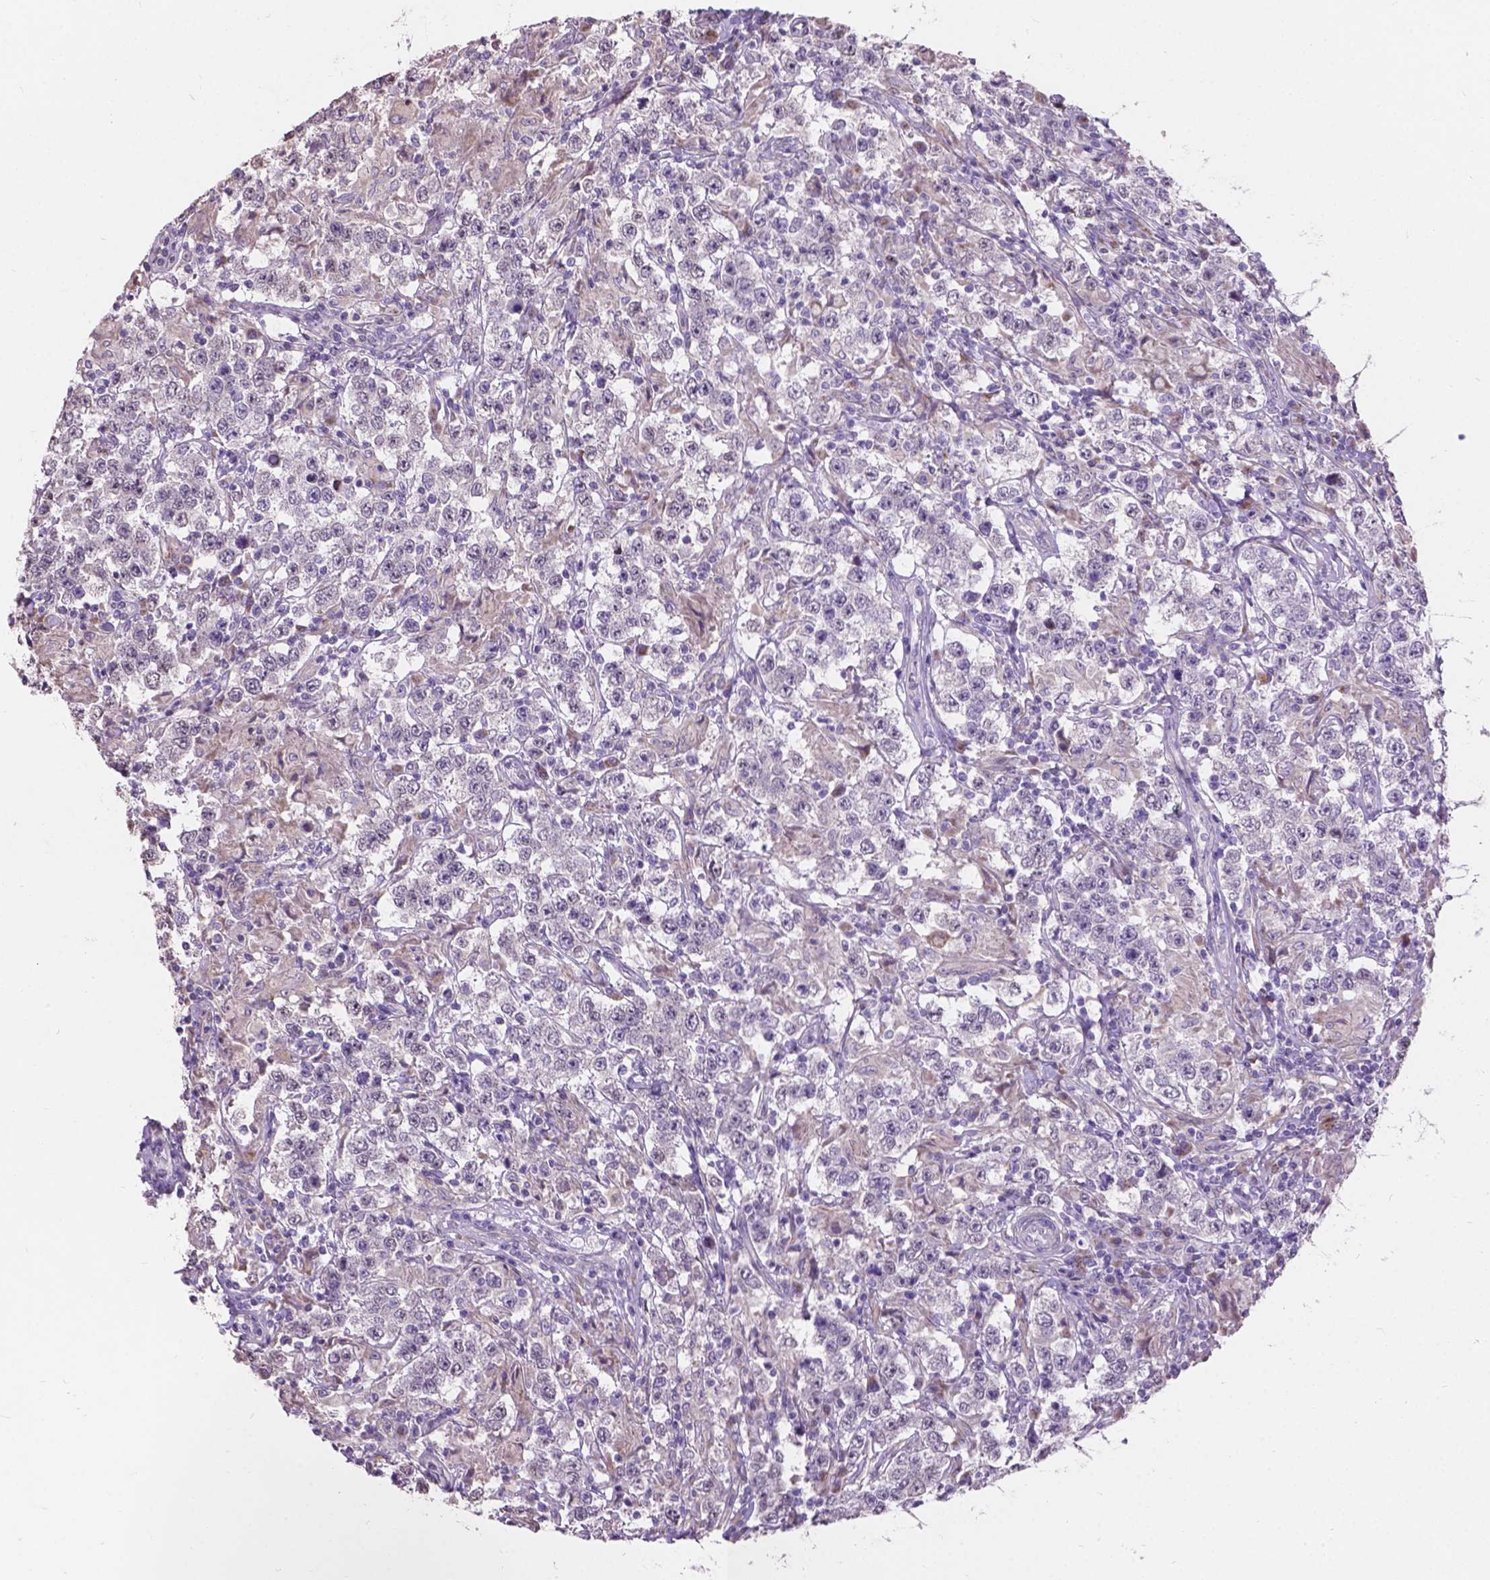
{"staining": {"intensity": "negative", "quantity": "none", "location": "none"}, "tissue": "testis cancer", "cell_type": "Tumor cells", "image_type": "cancer", "snomed": [{"axis": "morphology", "description": "Seminoma, NOS"}, {"axis": "morphology", "description": "Carcinoma, Embryonal, NOS"}, {"axis": "topography", "description": "Testis"}], "caption": "Immunohistochemistry micrograph of neoplastic tissue: seminoma (testis) stained with DAB reveals no significant protein staining in tumor cells.", "gene": "MYH14", "patient": {"sex": "male", "age": 41}}